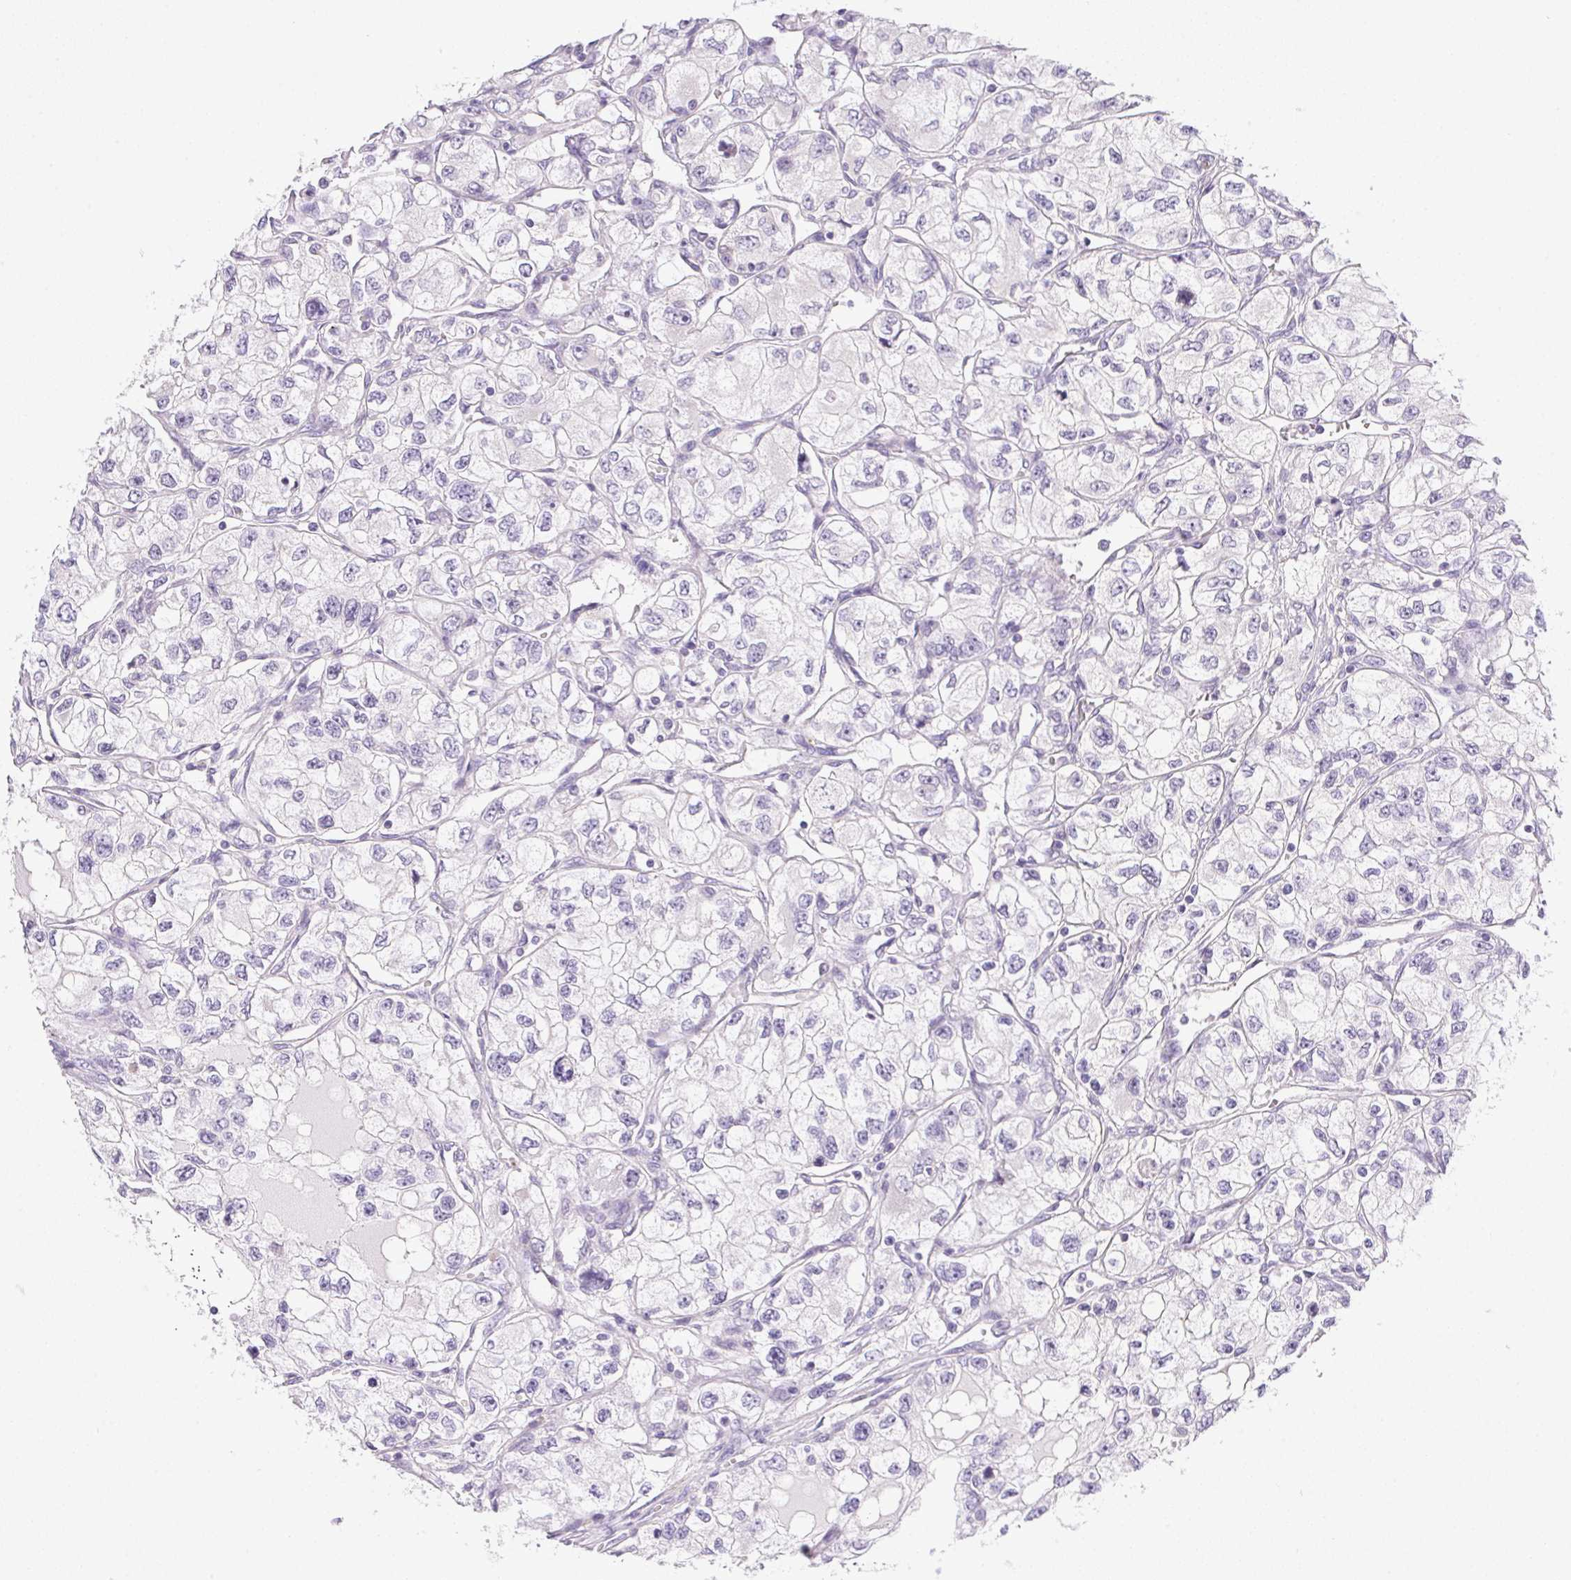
{"staining": {"intensity": "negative", "quantity": "none", "location": "none"}, "tissue": "renal cancer", "cell_type": "Tumor cells", "image_type": "cancer", "snomed": [{"axis": "morphology", "description": "Adenocarcinoma, NOS"}, {"axis": "topography", "description": "Kidney"}], "caption": "This is an IHC histopathology image of human renal cancer (adenocarcinoma). There is no positivity in tumor cells.", "gene": "SLC17A7", "patient": {"sex": "female", "age": 59}}